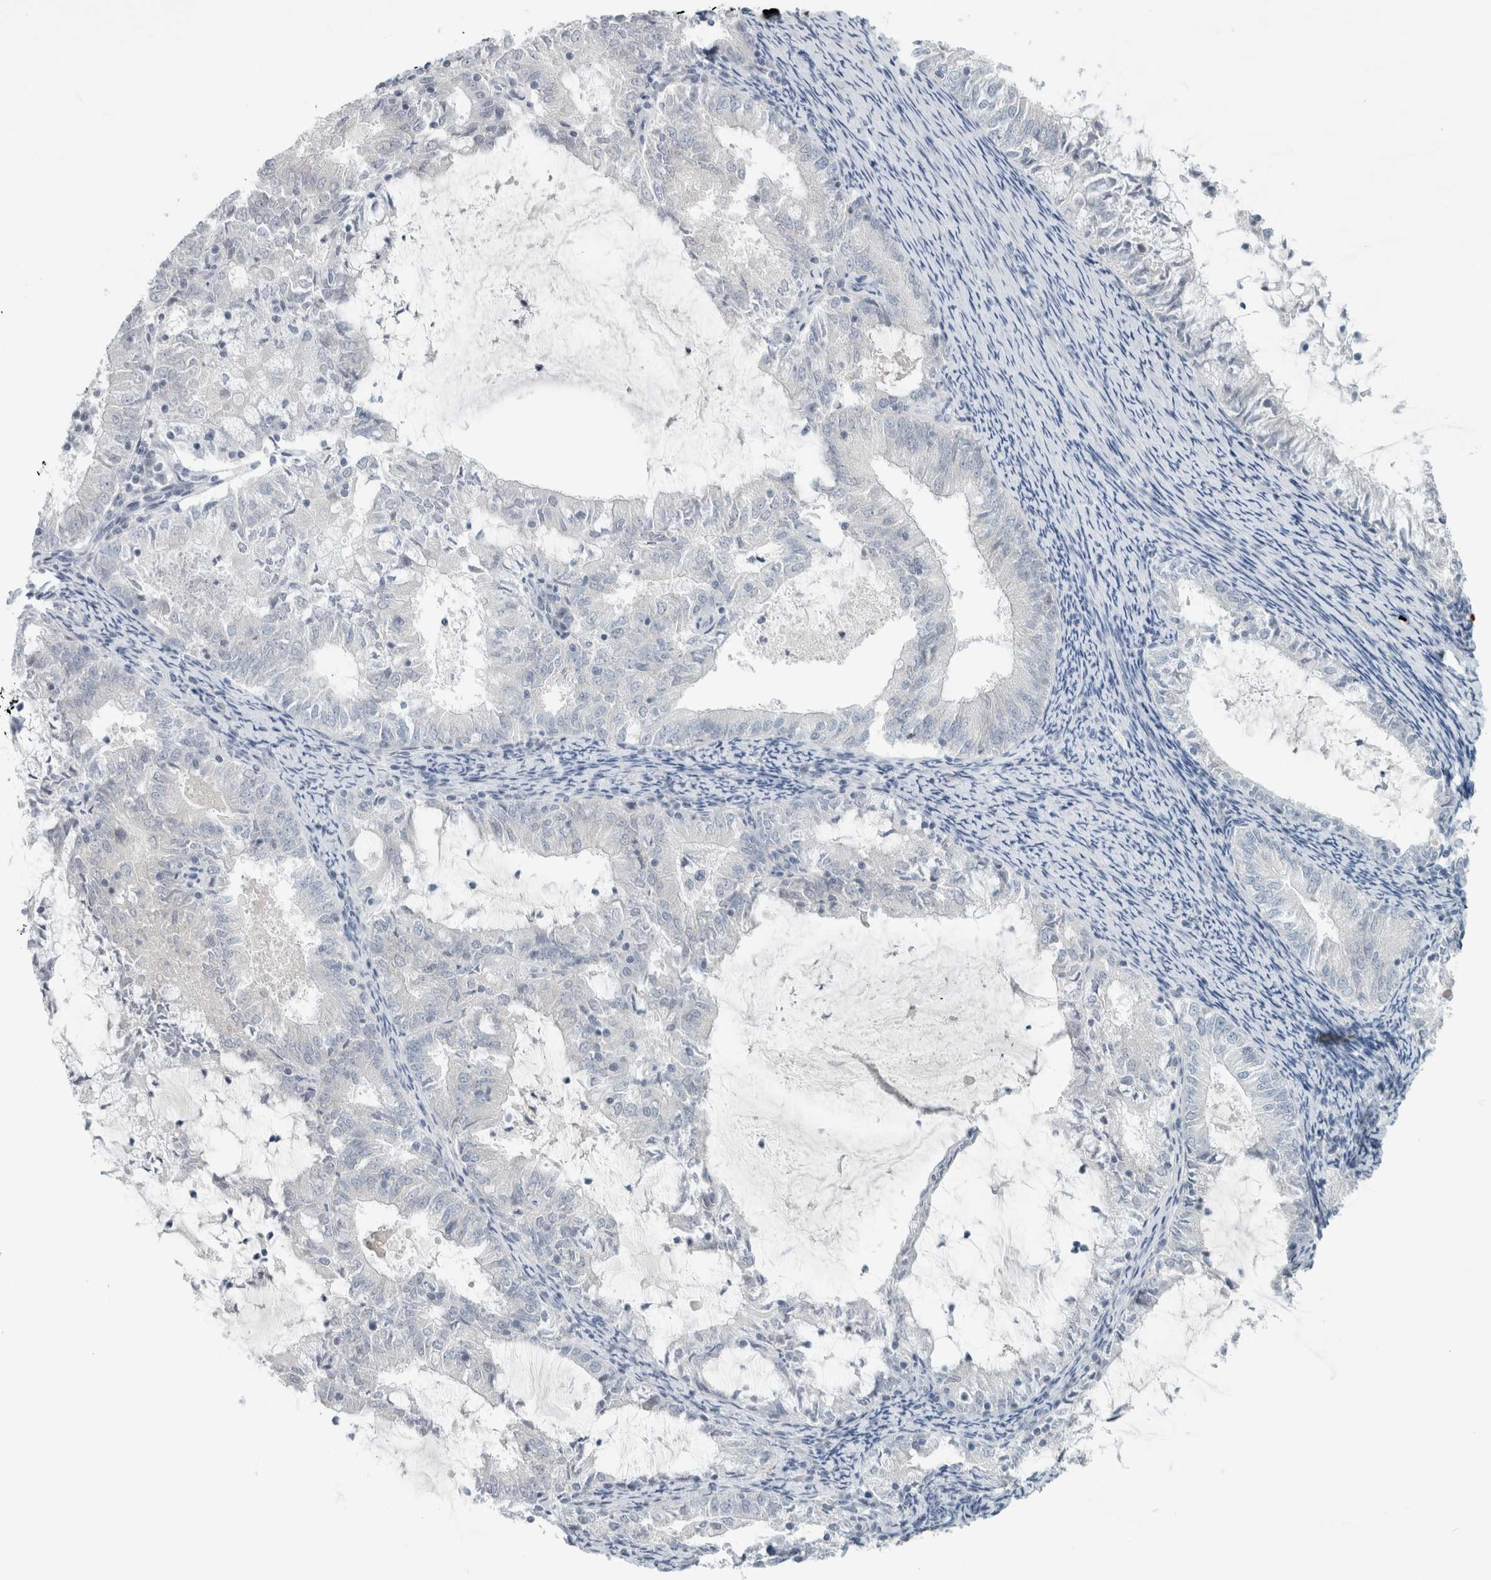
{"staining": {"intensity": "negative", "quantity": "none", "location": "none"}, "tissue": "endometrial cancer", "cell_type": "Tumor cells", "image_type": "cancer", "snomed": [{"axis": "morphology", "description": "Adenocarcinoma, NOS"}, {"axis": "topography", "description": "Endometrium"}], "caption": "Tumor cells show no significant protein expression in endometrial adenocarcinoma.", "gene": "TRIT1", "patient": {"sex": "female", "age": 57}}